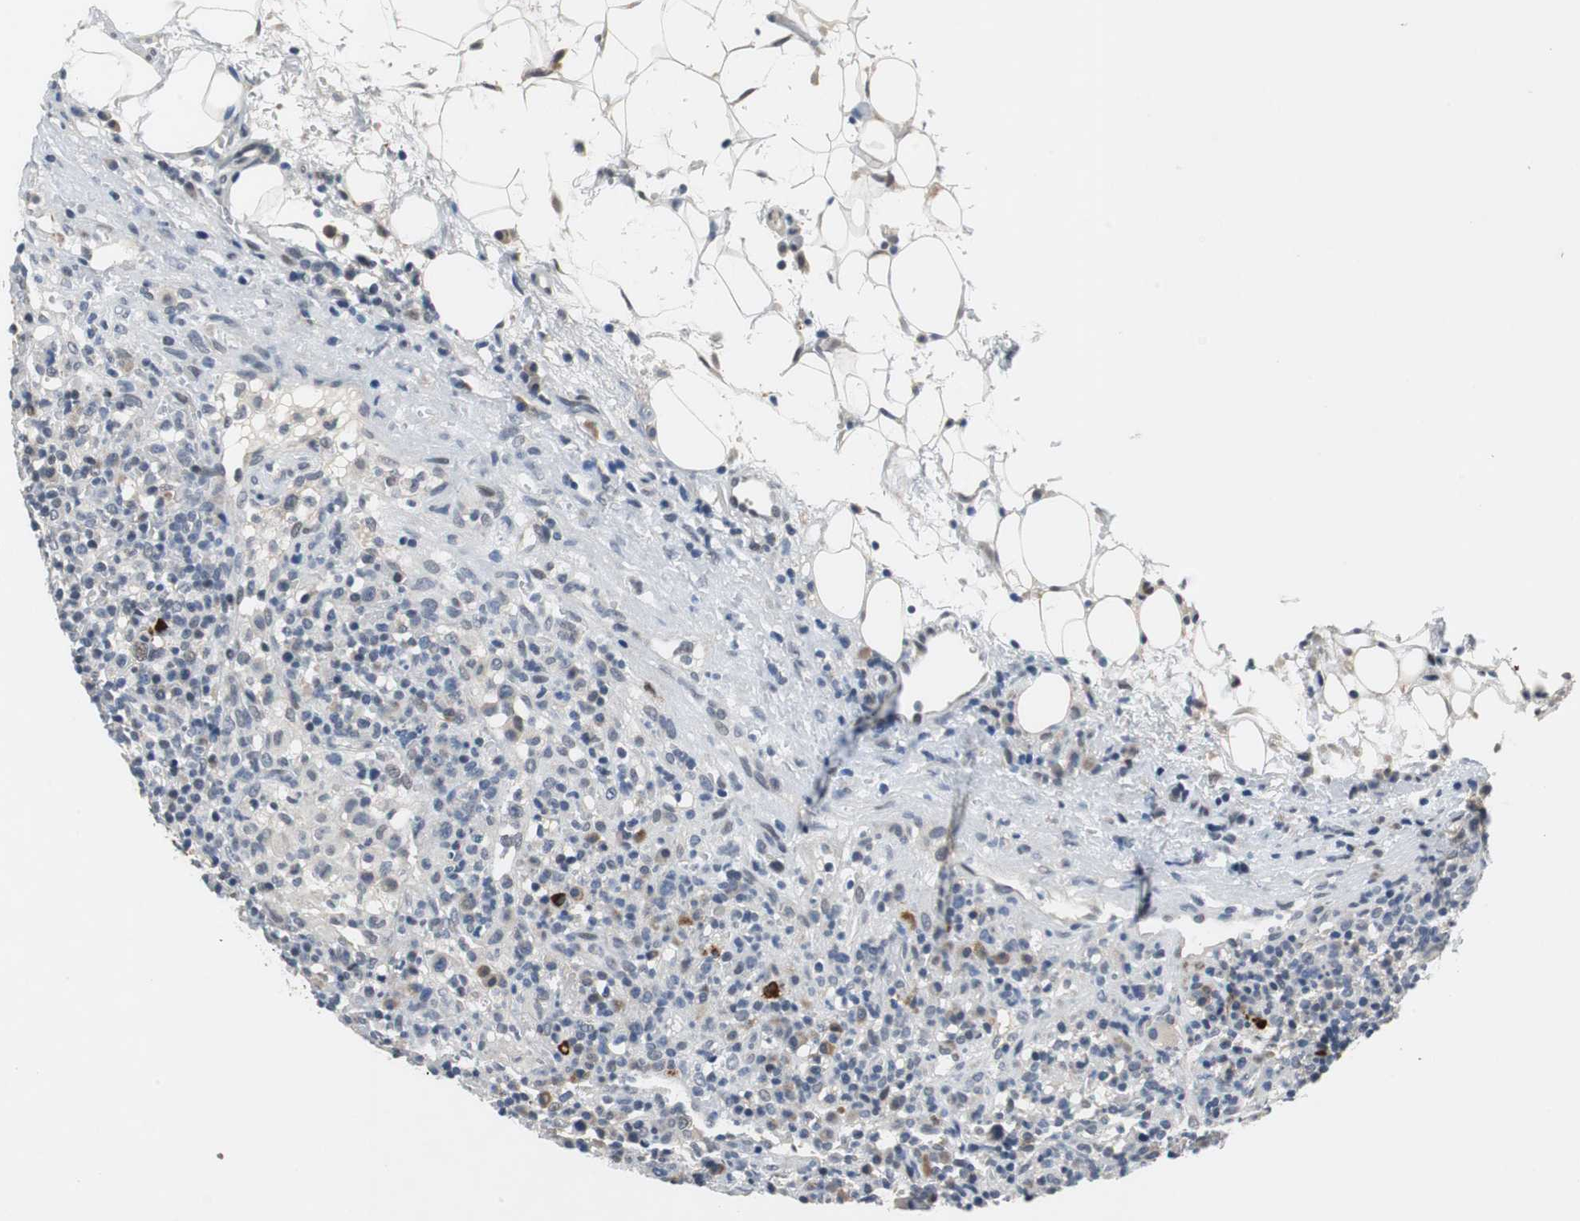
{"staining": {"intensity": "weak", "quantity": "<25%", "location": "cytoplasmic/membranous"}, "tissue": "lymphoma", "cell_type": "Tumor cells", "image_type": "cancer", "snomed": [{"axis": "morphology", "description": "Hodgkin's disease, NOS"}, {"axis": "topography", "description": "Lymph node"}], "caption": "There is no significant staining in tumor cells of lymphoma.", "gene": "SLC19A2", "patient": {"sex": "male", "age": 65}}